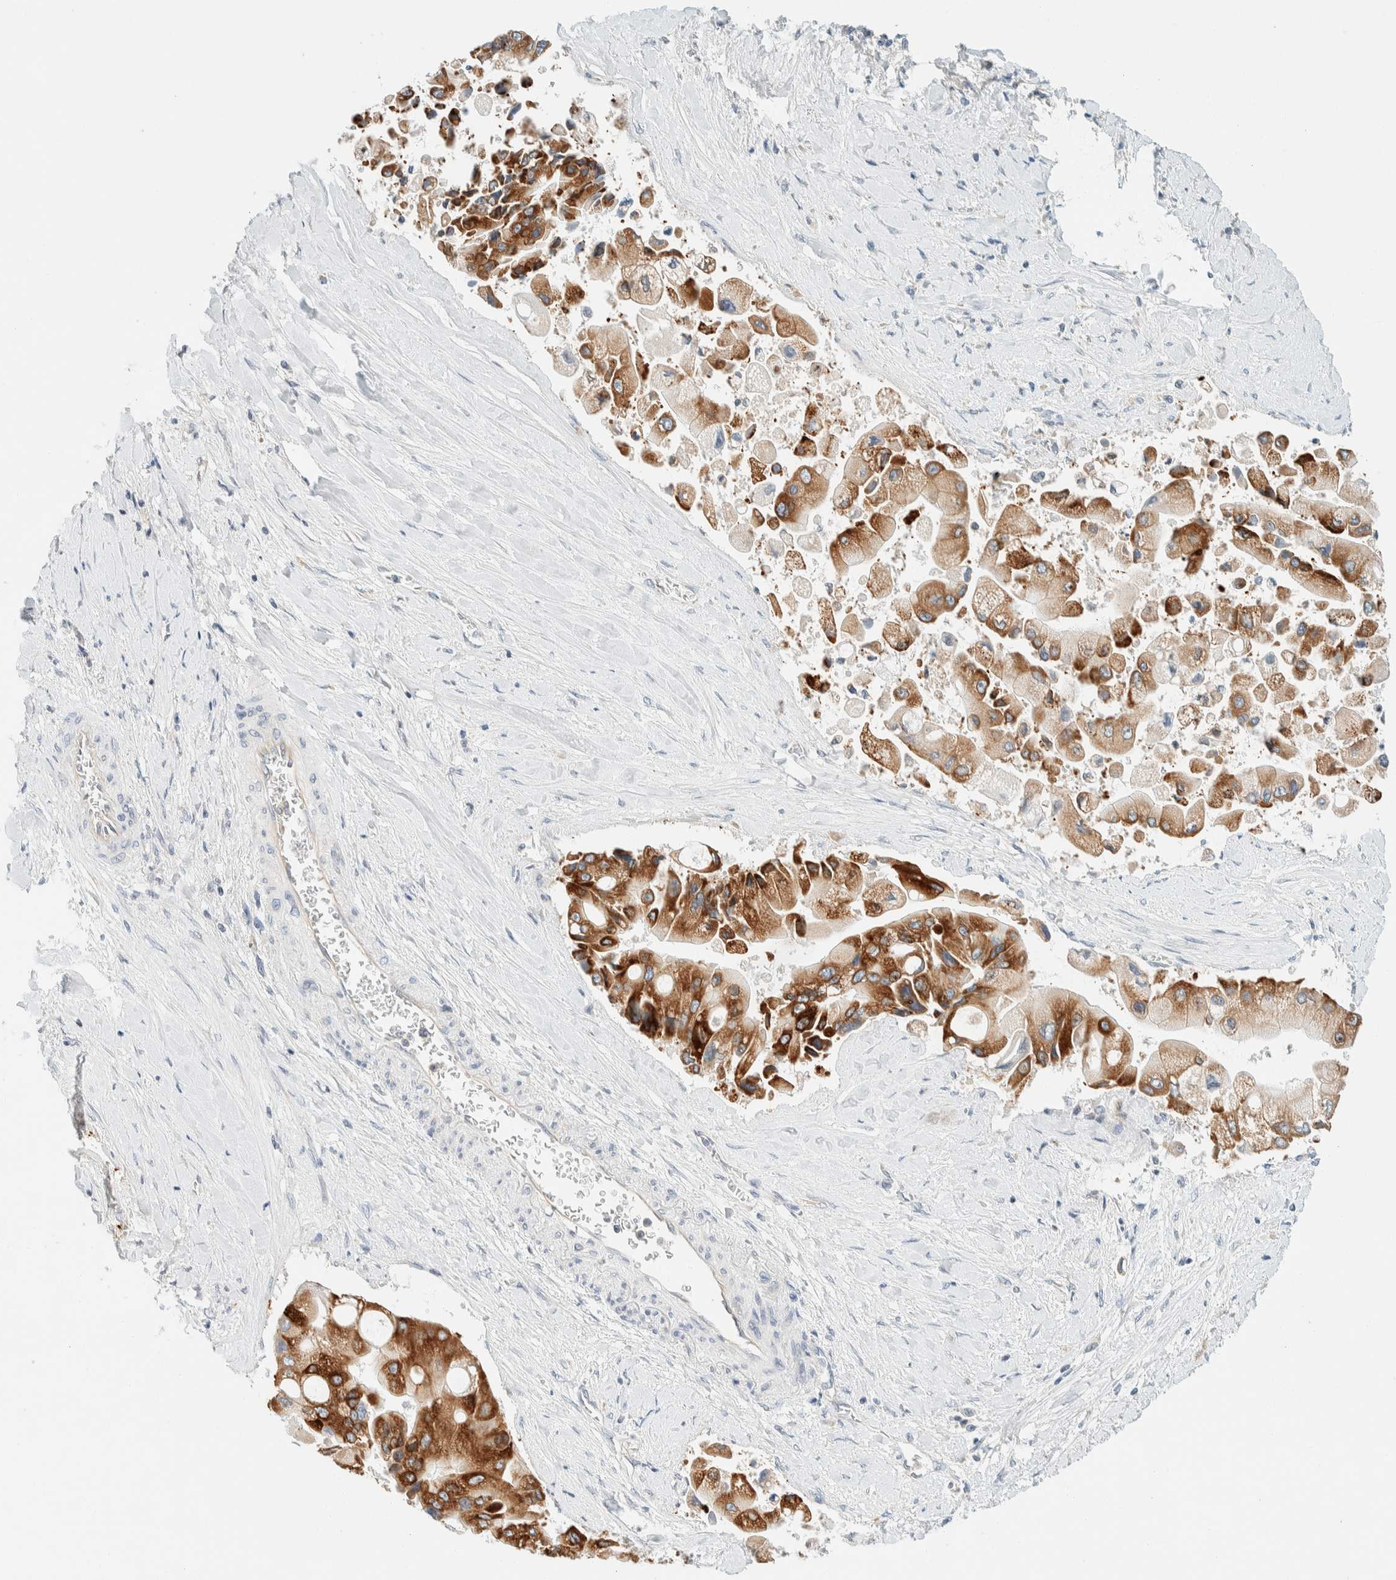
{"staining": {"intensity": "strong", "quantity": ">75%", "location": "cytoplasmic/membranous"}, "tissue": "liver cancer", "cell_type": "Tumor cells", "image_type": "cancer", "snomed": [{"axis": "morphology", "description": "Cholangiocarcinoma"}, {"axis": "topography", "description": "Liver"}], "caption": "An IHC micrograph of tumor tissue is shown. Protein staining in brown labels strong cytoplasmic/membranous positivity in liver cancer (cholangiocarcinoma) within tumor cells.", "gene": "SUMF2", "patient": {"sex": "male", "age": 50}}